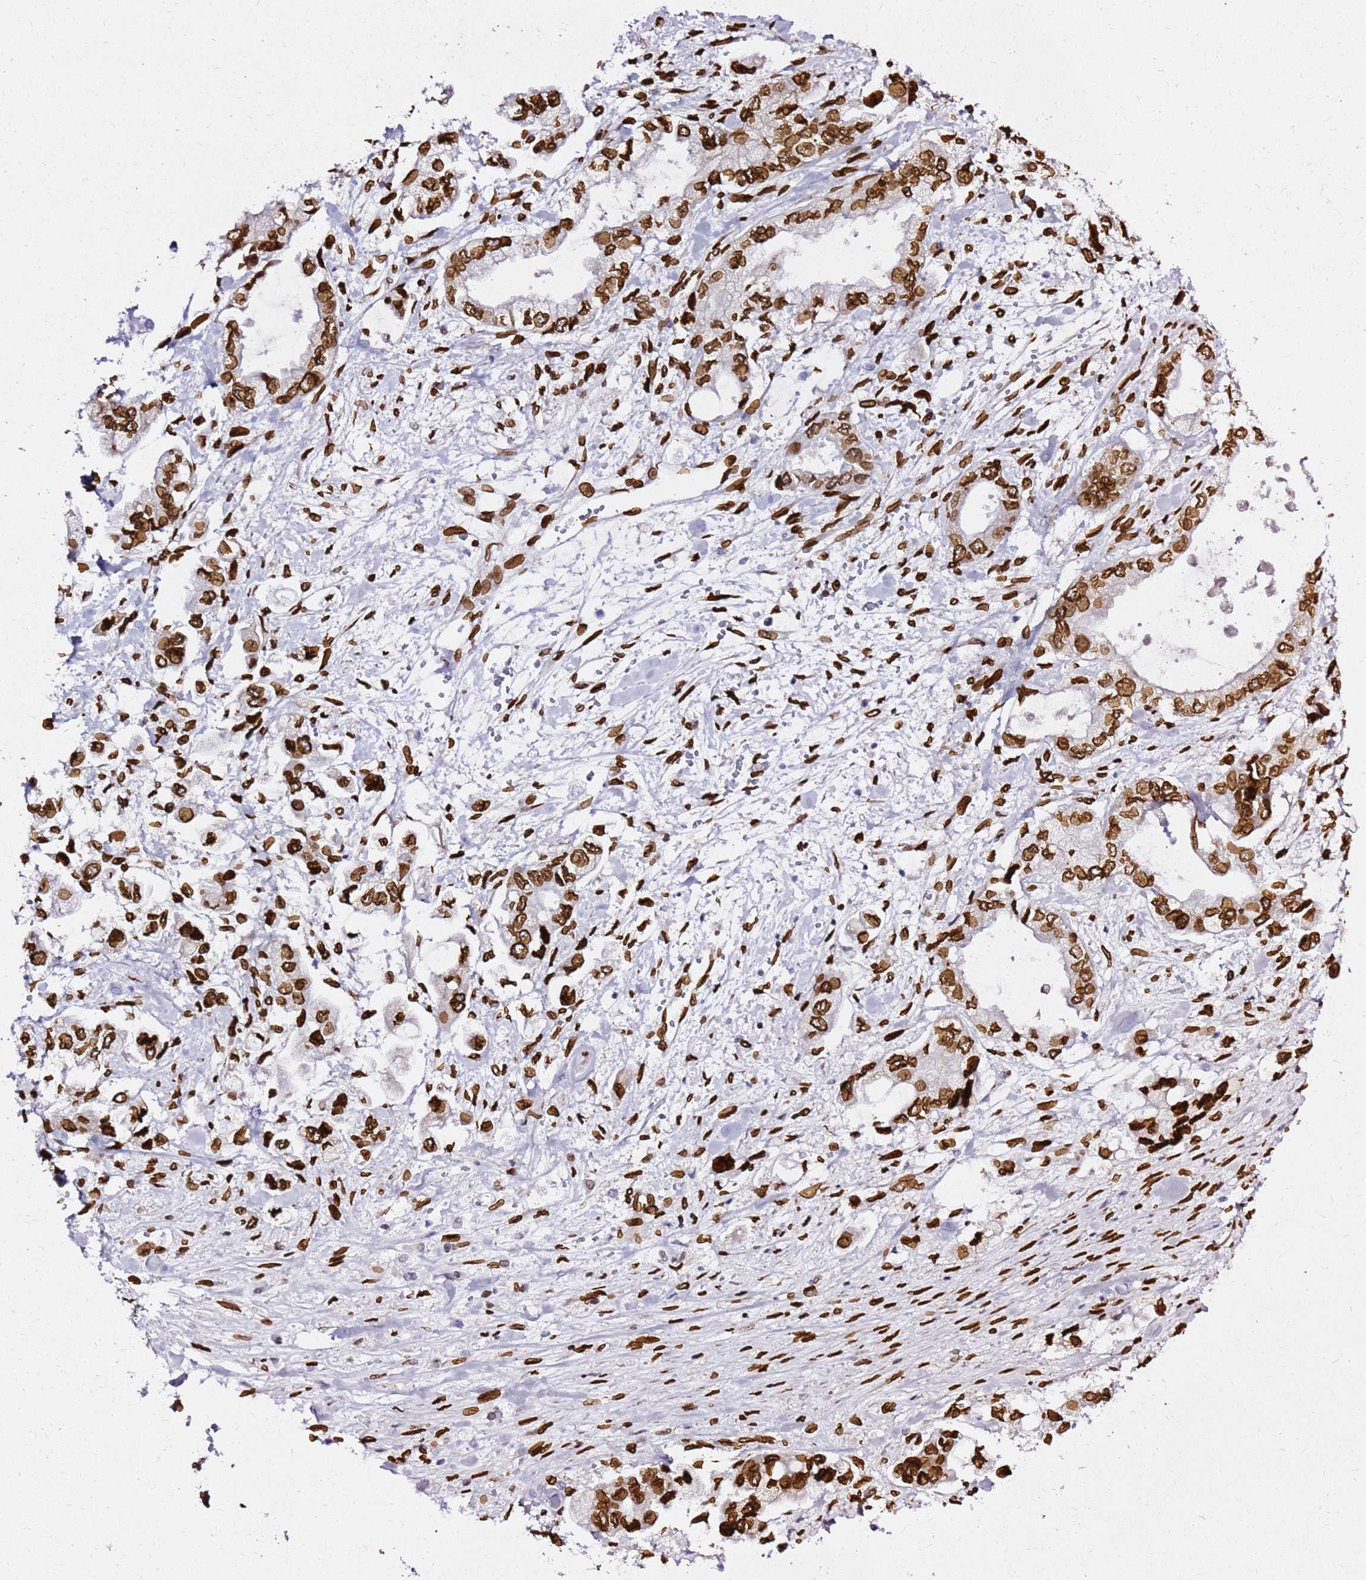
{"staining": {"intensity": "strong", "quantity": ">75%", "location": "cytoplasmic/membranous,nuclear"}, "tissue": "stomach cancer", "cell_type": "Tumor cells", "image_type": "cancer", "snomed": [{"axis": "morphology", "description": "Adenocarcinoma, NOS"}, {"axis": "topography", "description": "Stomach"}], "caption": "A brown stain shows strong cytoplasmic/membranous and nuclear positivity of a protein in stomach cancer tumor cells. The staining was performed using DAB, with brown indicating positive protein expression. Nuclei are stained blue with hematoxylin.", "gene": "C6orf141", "patient": {"sex": "male", "age": 62}}